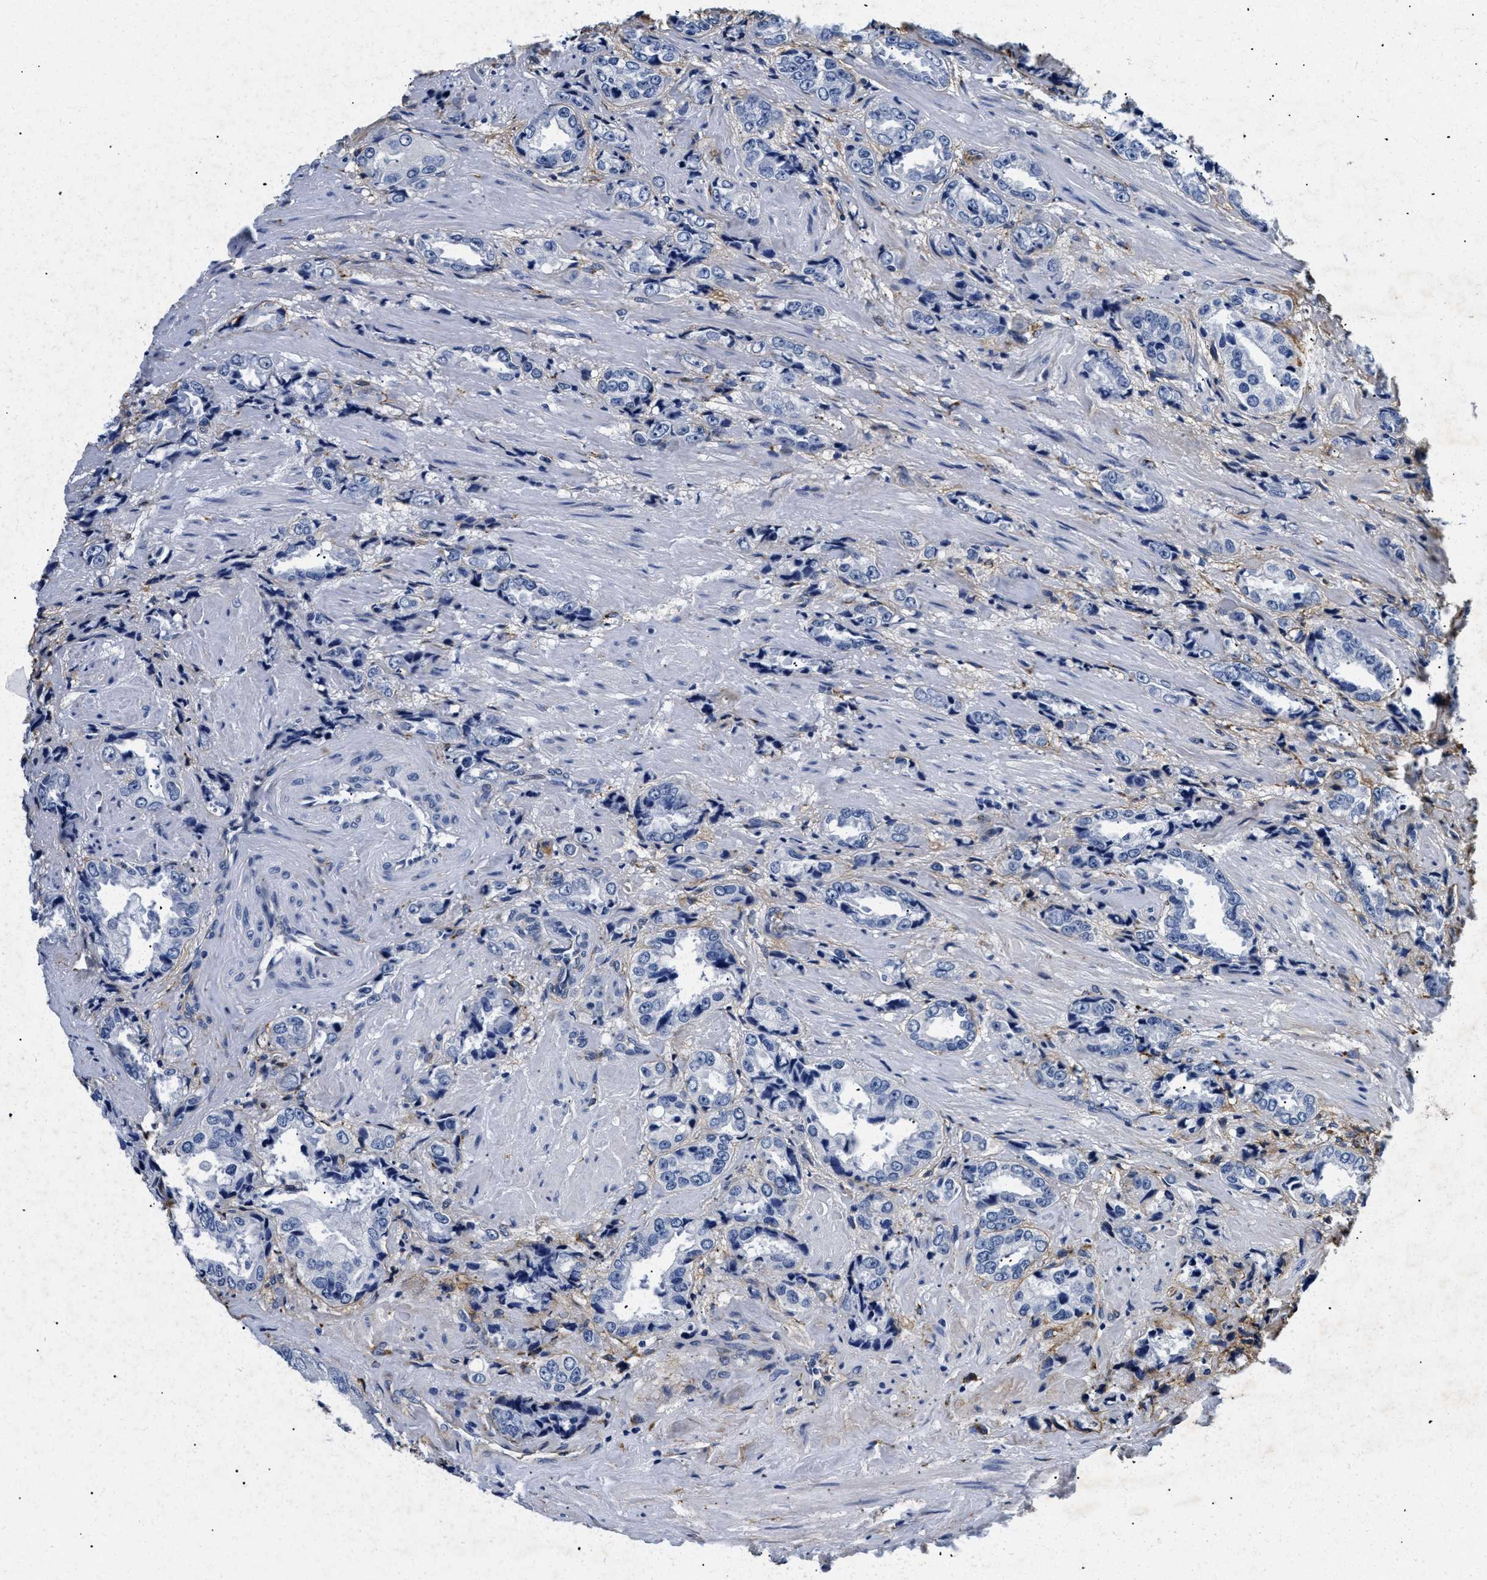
{"staining": {"intensity": "negative", "quantity": "none", "location": "none"}, "tissue": "prostate cancer", "cell_type": "Tumor cells", "image_type": "cancer", "snomed": [{"axis": "morphology", "description": "Adenocarcinoma, High grade"}, {"axis": "topography", "description": "Prostate"}], "caption": "Micrograph shows no significant protein positivity in tumor cells of prostate cancer. (Brightfield microscopy of DAB (3,3'-diaminobenzidine) immunohistochemistry at high magnification).", "gene": "LAMA3", "patient": {"sex": "male", "age": 61}}